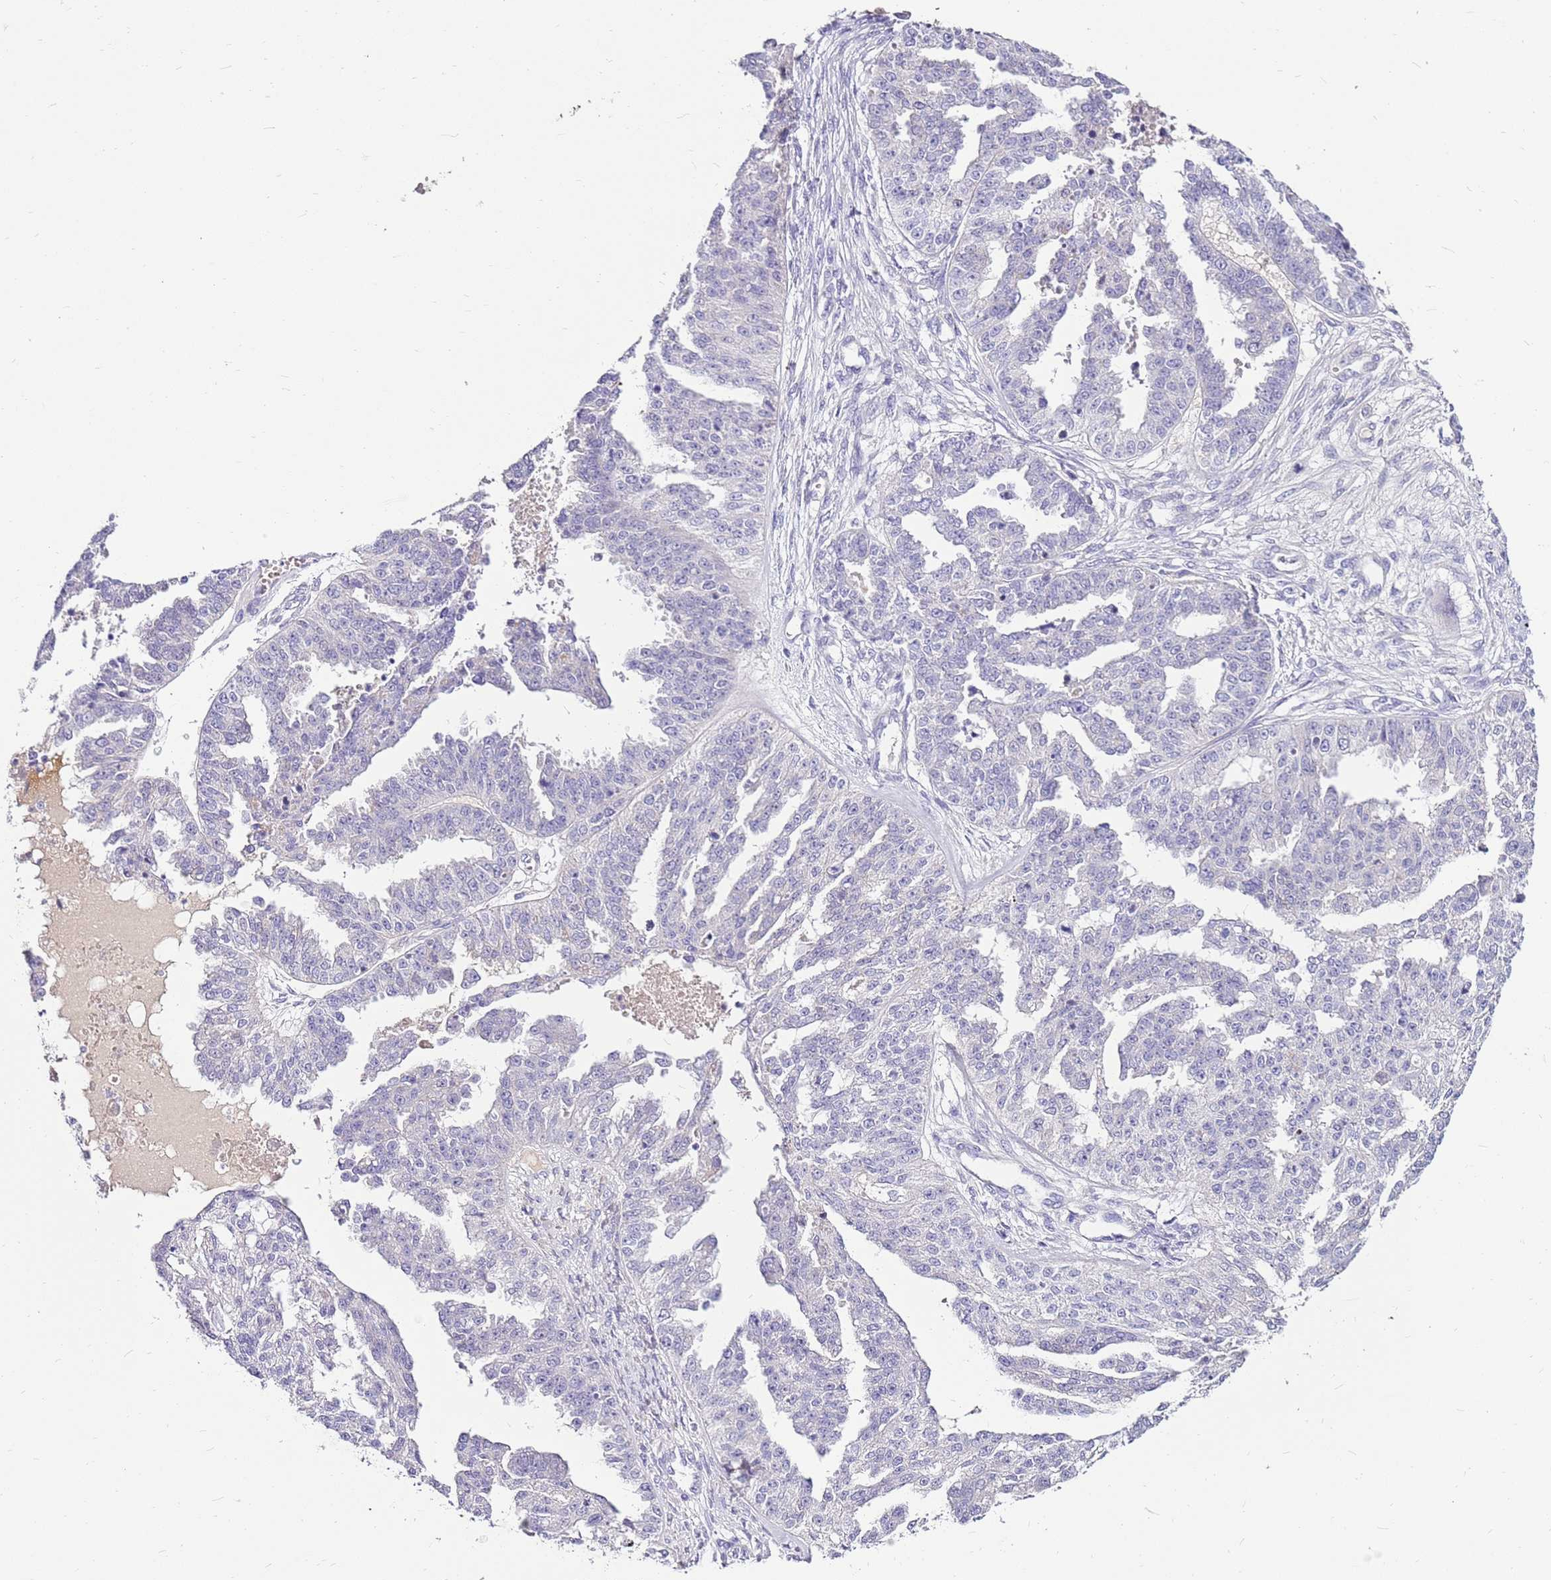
{"staining": {"intensity": "negative", "quantity": "none", "location": "none"}, "tissue": "ovarian cancer", "cell_type": "Tumor cells", "image_type": "cancer", "snomed": [{"axis": "morphology", "description": "Cystadenocarcinoma, serous, NOS"}, {"axis": "topography", "description": "Ovary"}], "caption": "This is a photomicrograph of immunohistochemistry staining of ovarian cancer (serous cystadenocarcinoma), which shows no staining in tumor cells.", "gene": "DCDC2B", "patient": {"sex": "female", "age": 58}}